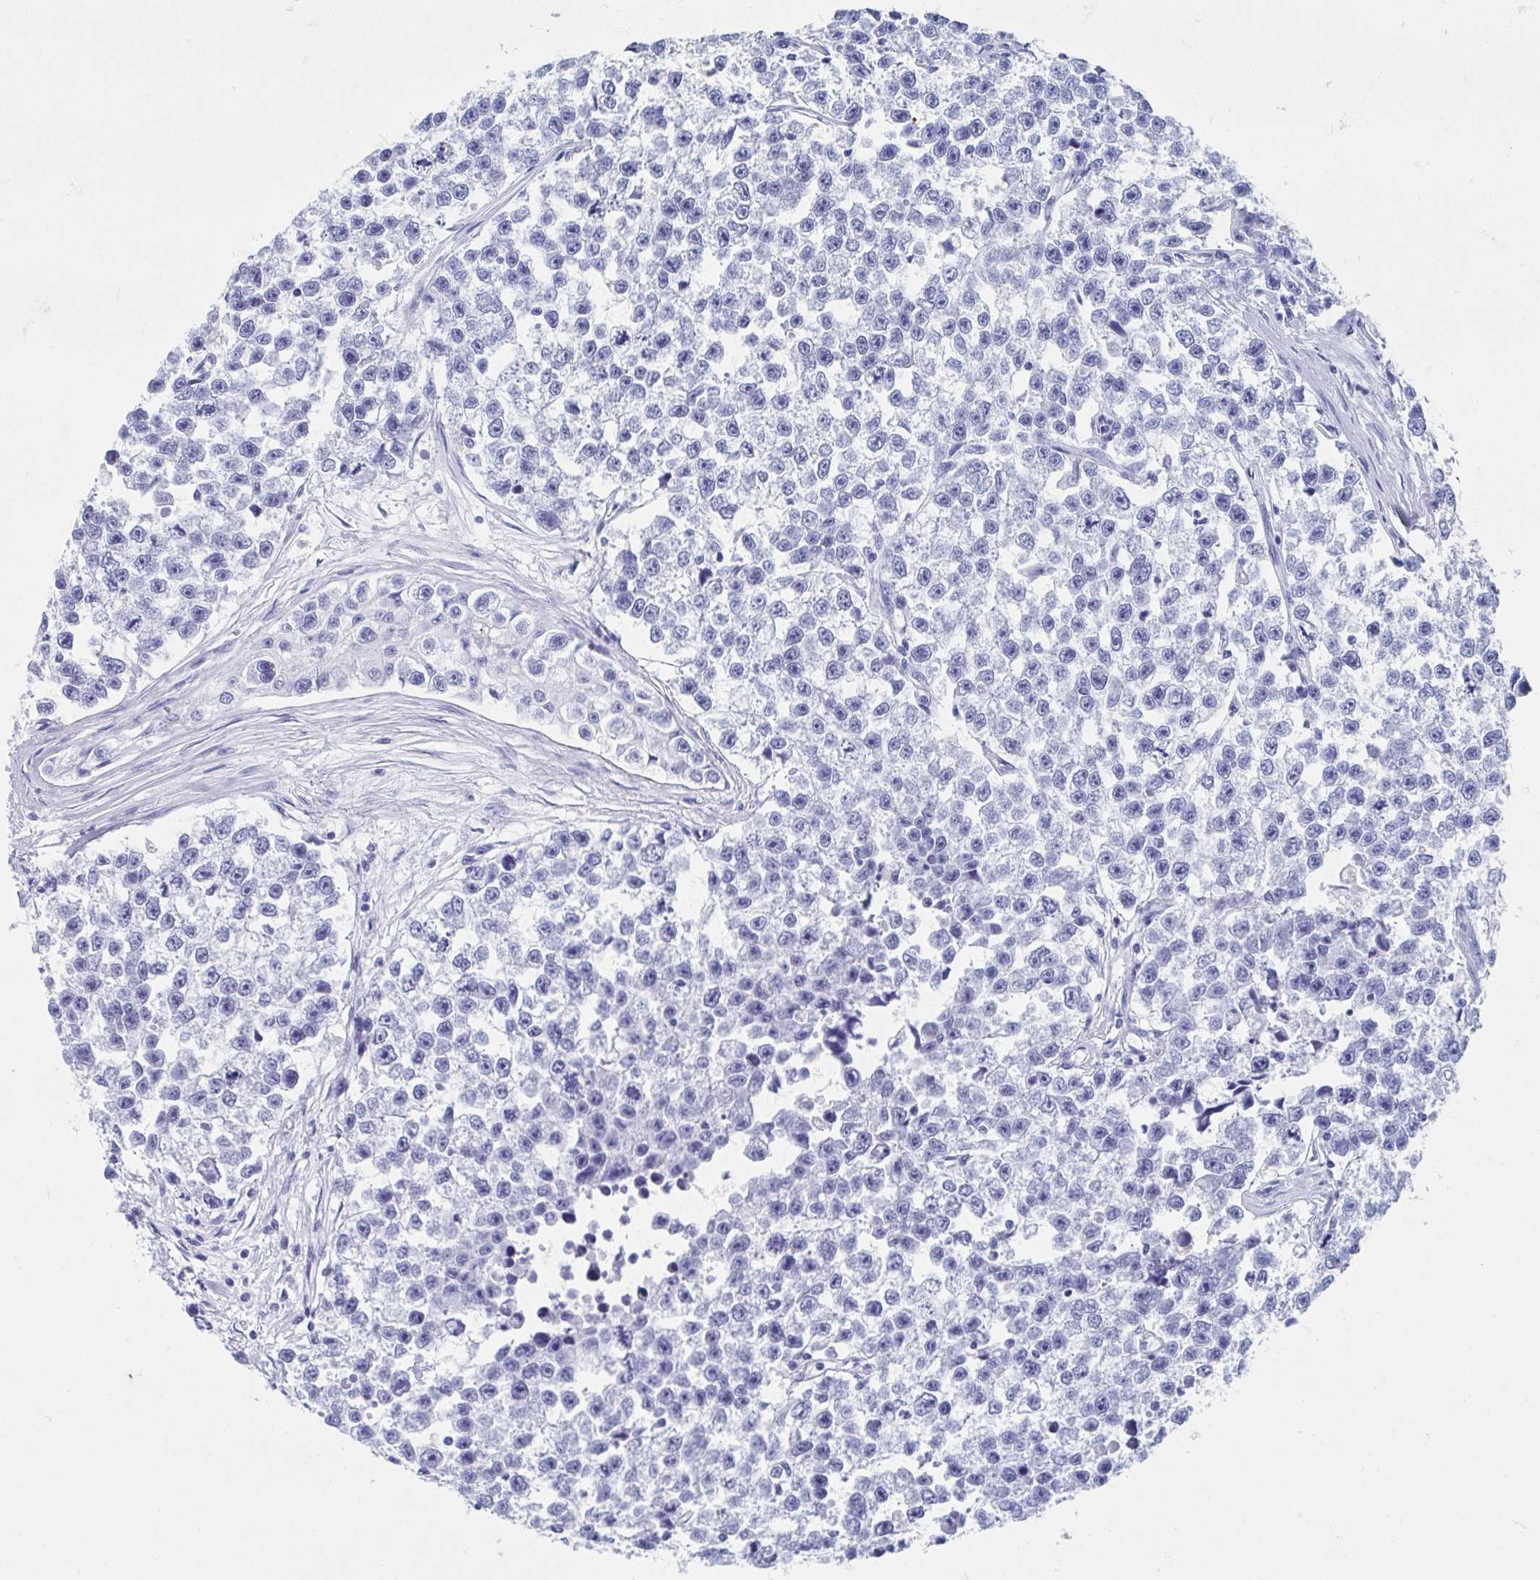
{"staining": {"intensity": "negative", "quantity": "none", "location": "none"}, "tissue": "testis cancer", "cell_type": "Tumor cells", "image_type": "cancer", "snomed": [{"axis": "morphology", "description": "Seminoma, NOS"}, {"axis": "topography", "description": "Testis"}], "caption": "Photomicrograph shows no protein staining in tumor cells of testis seminoma tissue.", "gene": "HDGFL1", "patient": {"sex": "male", "age": 26}}